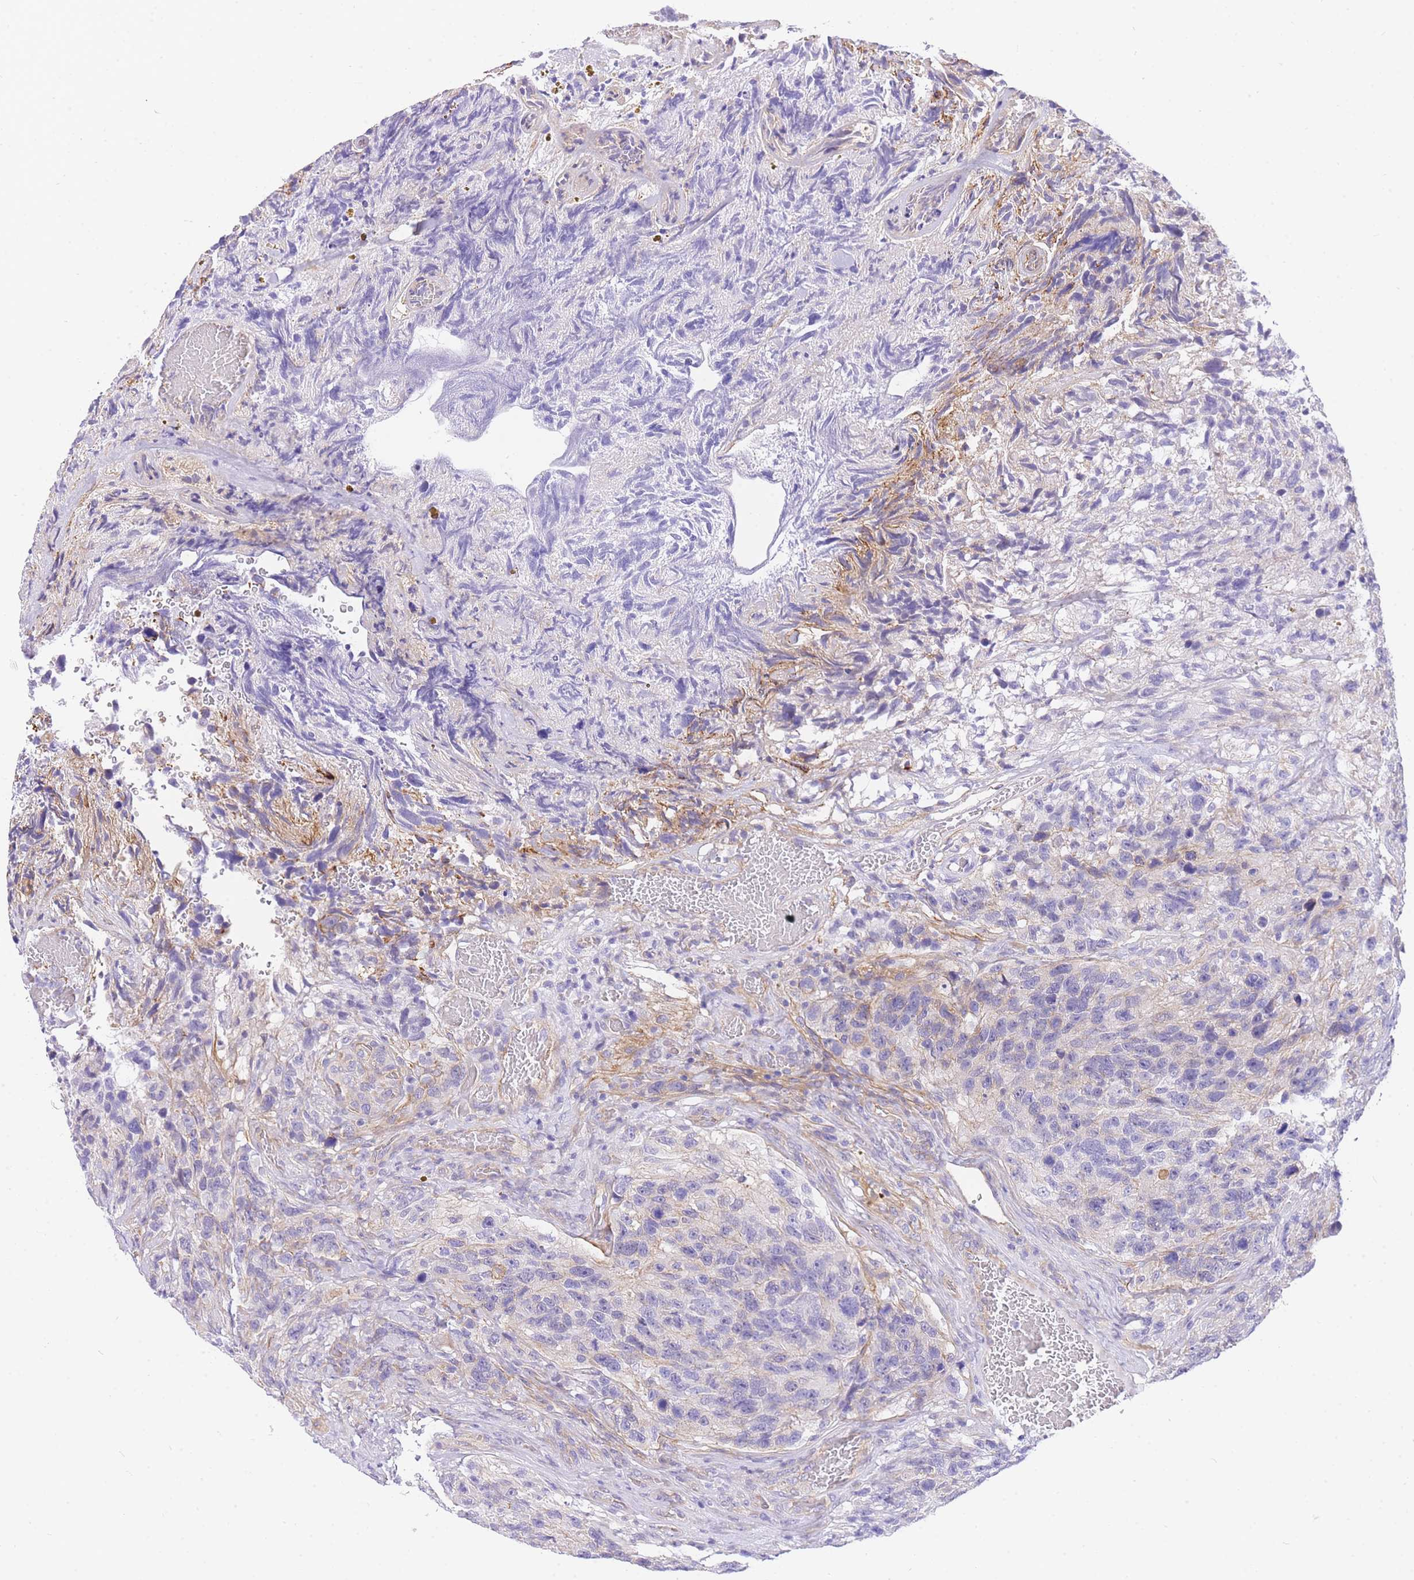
{"staining": {"intensity": "negative", "quantity": "none", "location": "none"}, "tissue": "glioma", "cell_type": "Tumor cells", "image_type": "cancer", "snomed": [{"axis": "morphology", "description": "Glioma, malignant, High grade"}, {"axis": "topography", "description": "Brain"}], "caption": "Tumor cells show no significant protein expression in malignant glioma (high-grade).", "gene": "SRSF12", "patient": {"sex": "male", "age": 69}}